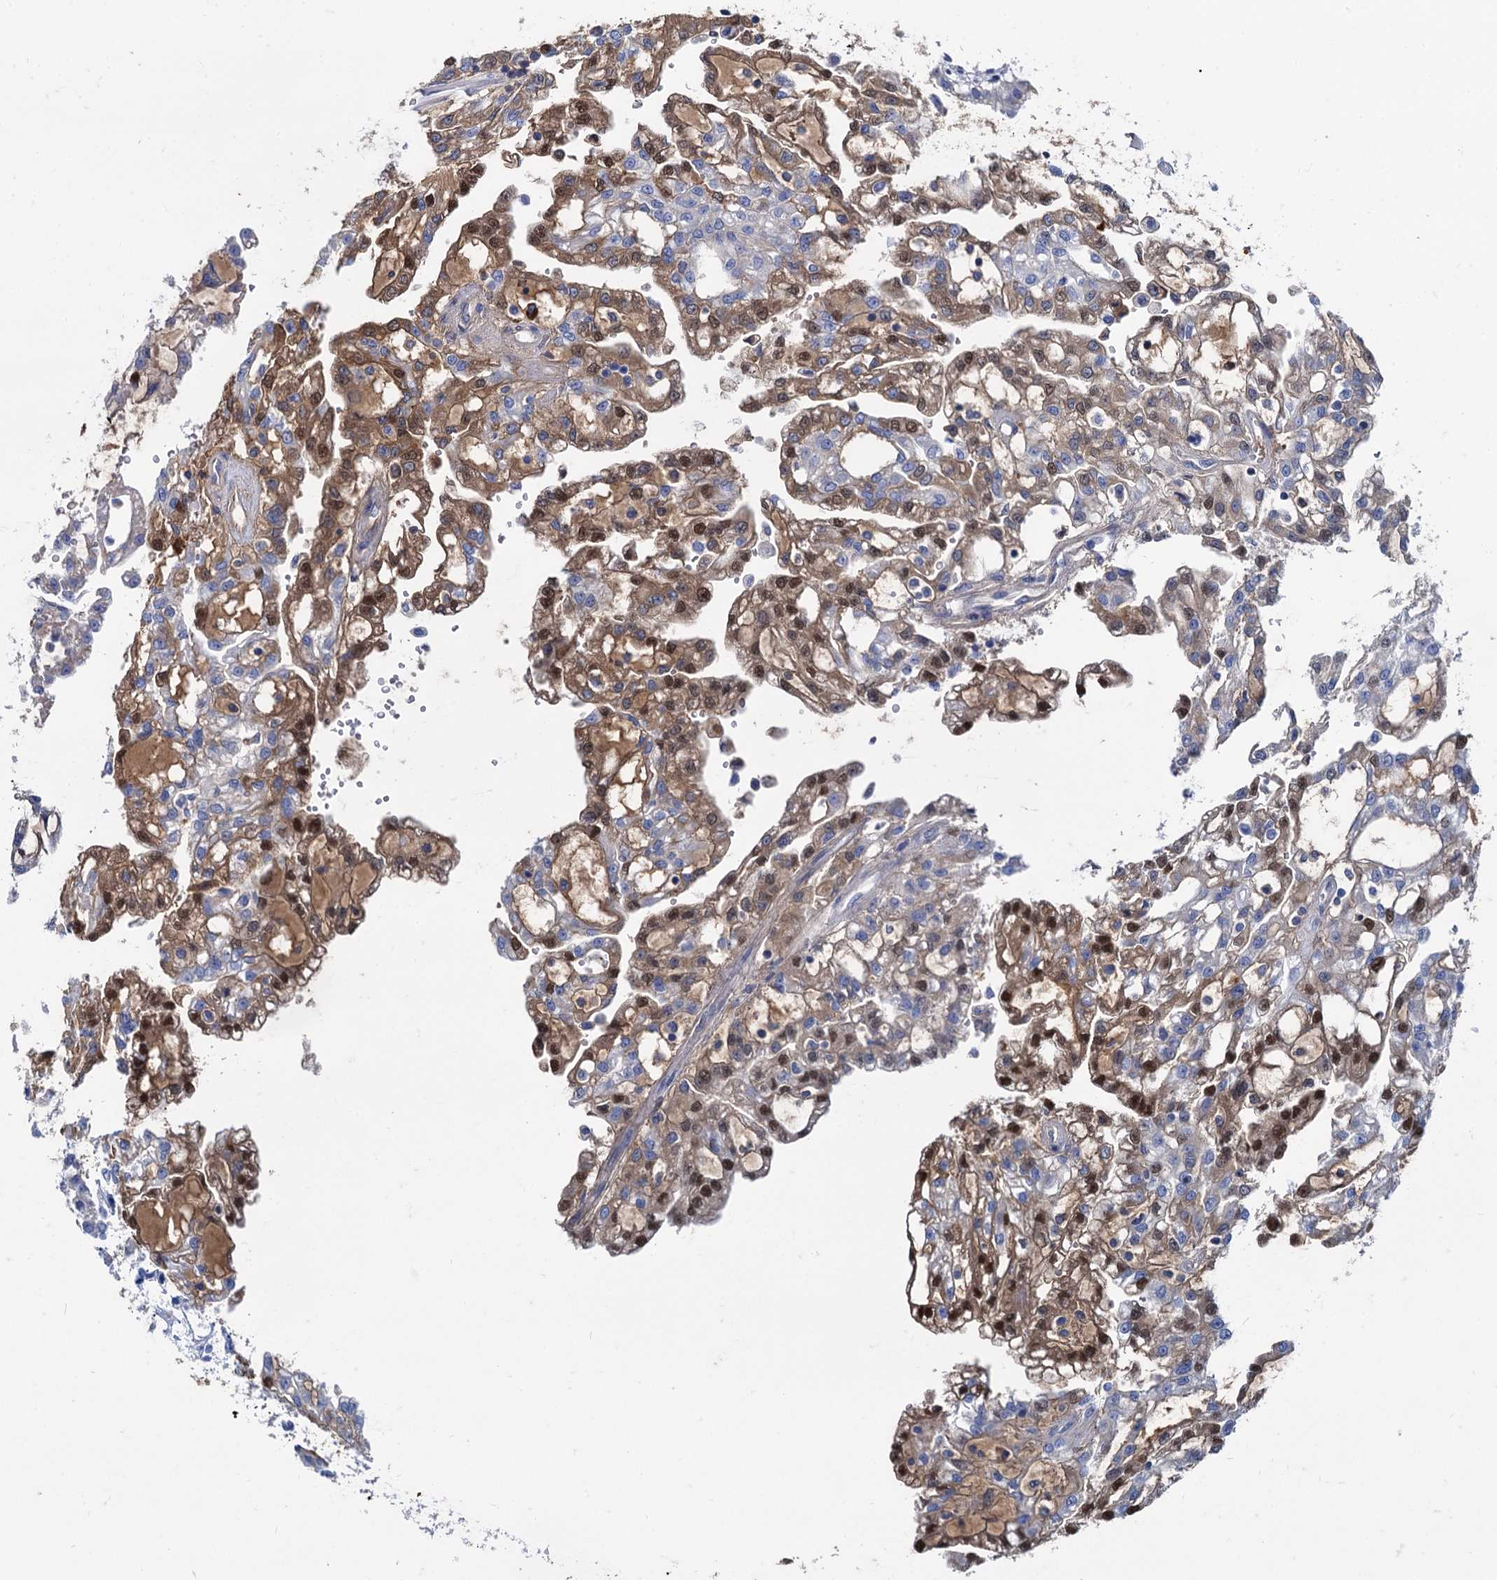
{"staining": {"intensity": "moderate", "quantity": "25%-75%", "location": "cytoplasmic/membranous,nuclear"}, "tissue": "renal cancer", "cell_type": "Tumor cells", "image_type": "cancer", "snomed": [{"axis": "morphology", "description": "Adenocarcinoma, NOS"}, {"axis": "topography", "description": "Kidney"}], "caption": "Moderate cytoplasmic/membranous and nuclear protein staining is seen in approximately 25%-75% of tumor cells in renal cancer (adenocarcinoma).", "gene": "TMEM72", "patient": {"sex": "male", "age": 63}}